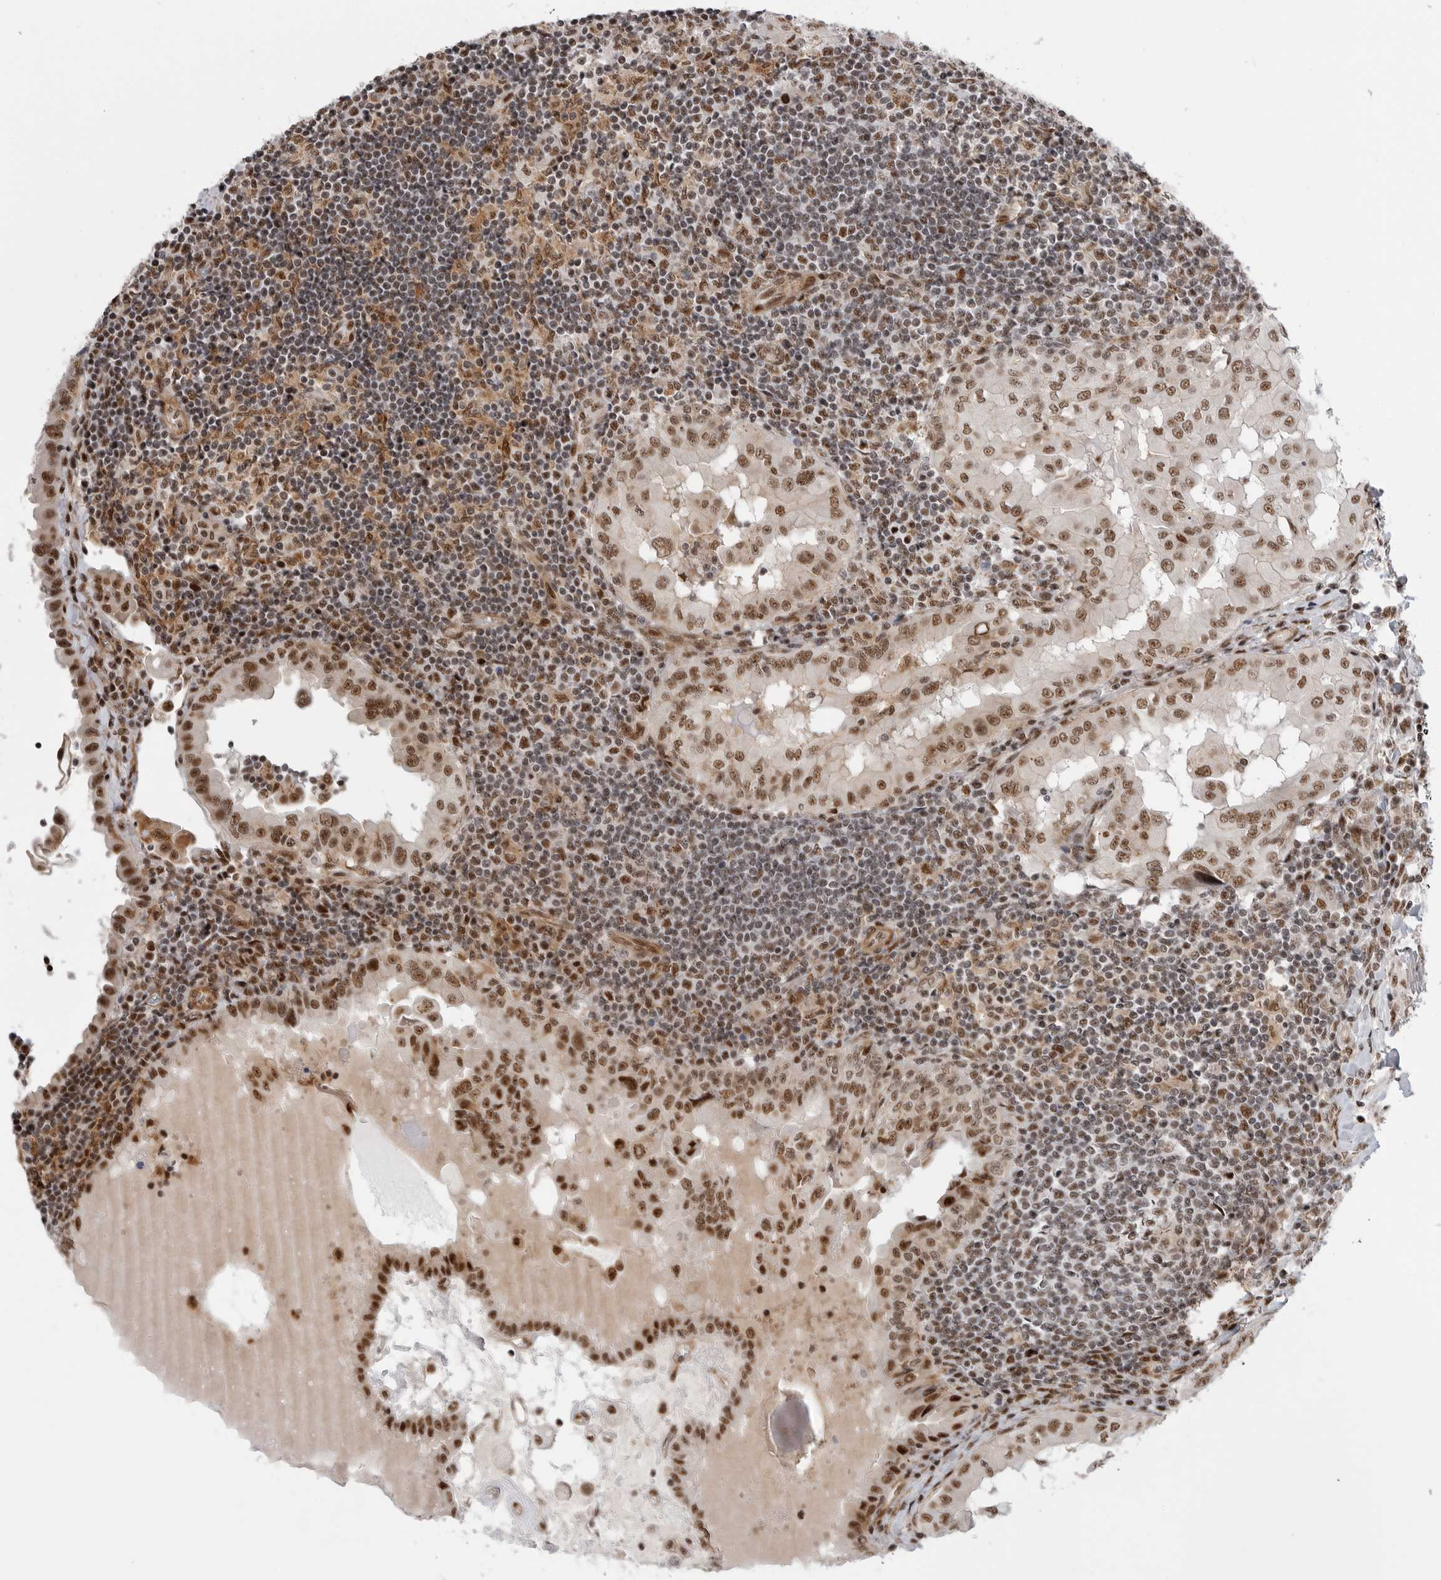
{"staining": {"intensity": "strong", "quantity": ">75%", "location": "nuclear"}, "tissue": "thyroid cancer", "cell_type": "Tumor cells", "image_type": "cancer", "snomed": [{"axis": "morphology", "description": "Papillary adenocarcinoma, NOS"}, {"axis": "topography", "description": "Thyroid gland"}], "caption": "Strong nuclear protein positivity is identified in about >75% of tumor cells in thyroid cancer (papillary adenocarcinoma). The staining was performed using DAB, with brown indicating positive protein expression. Nuclei are stained blue with hematoxylin.", "gene": "GPATCH2", "patient": {"sex": "male", "age": 33}}